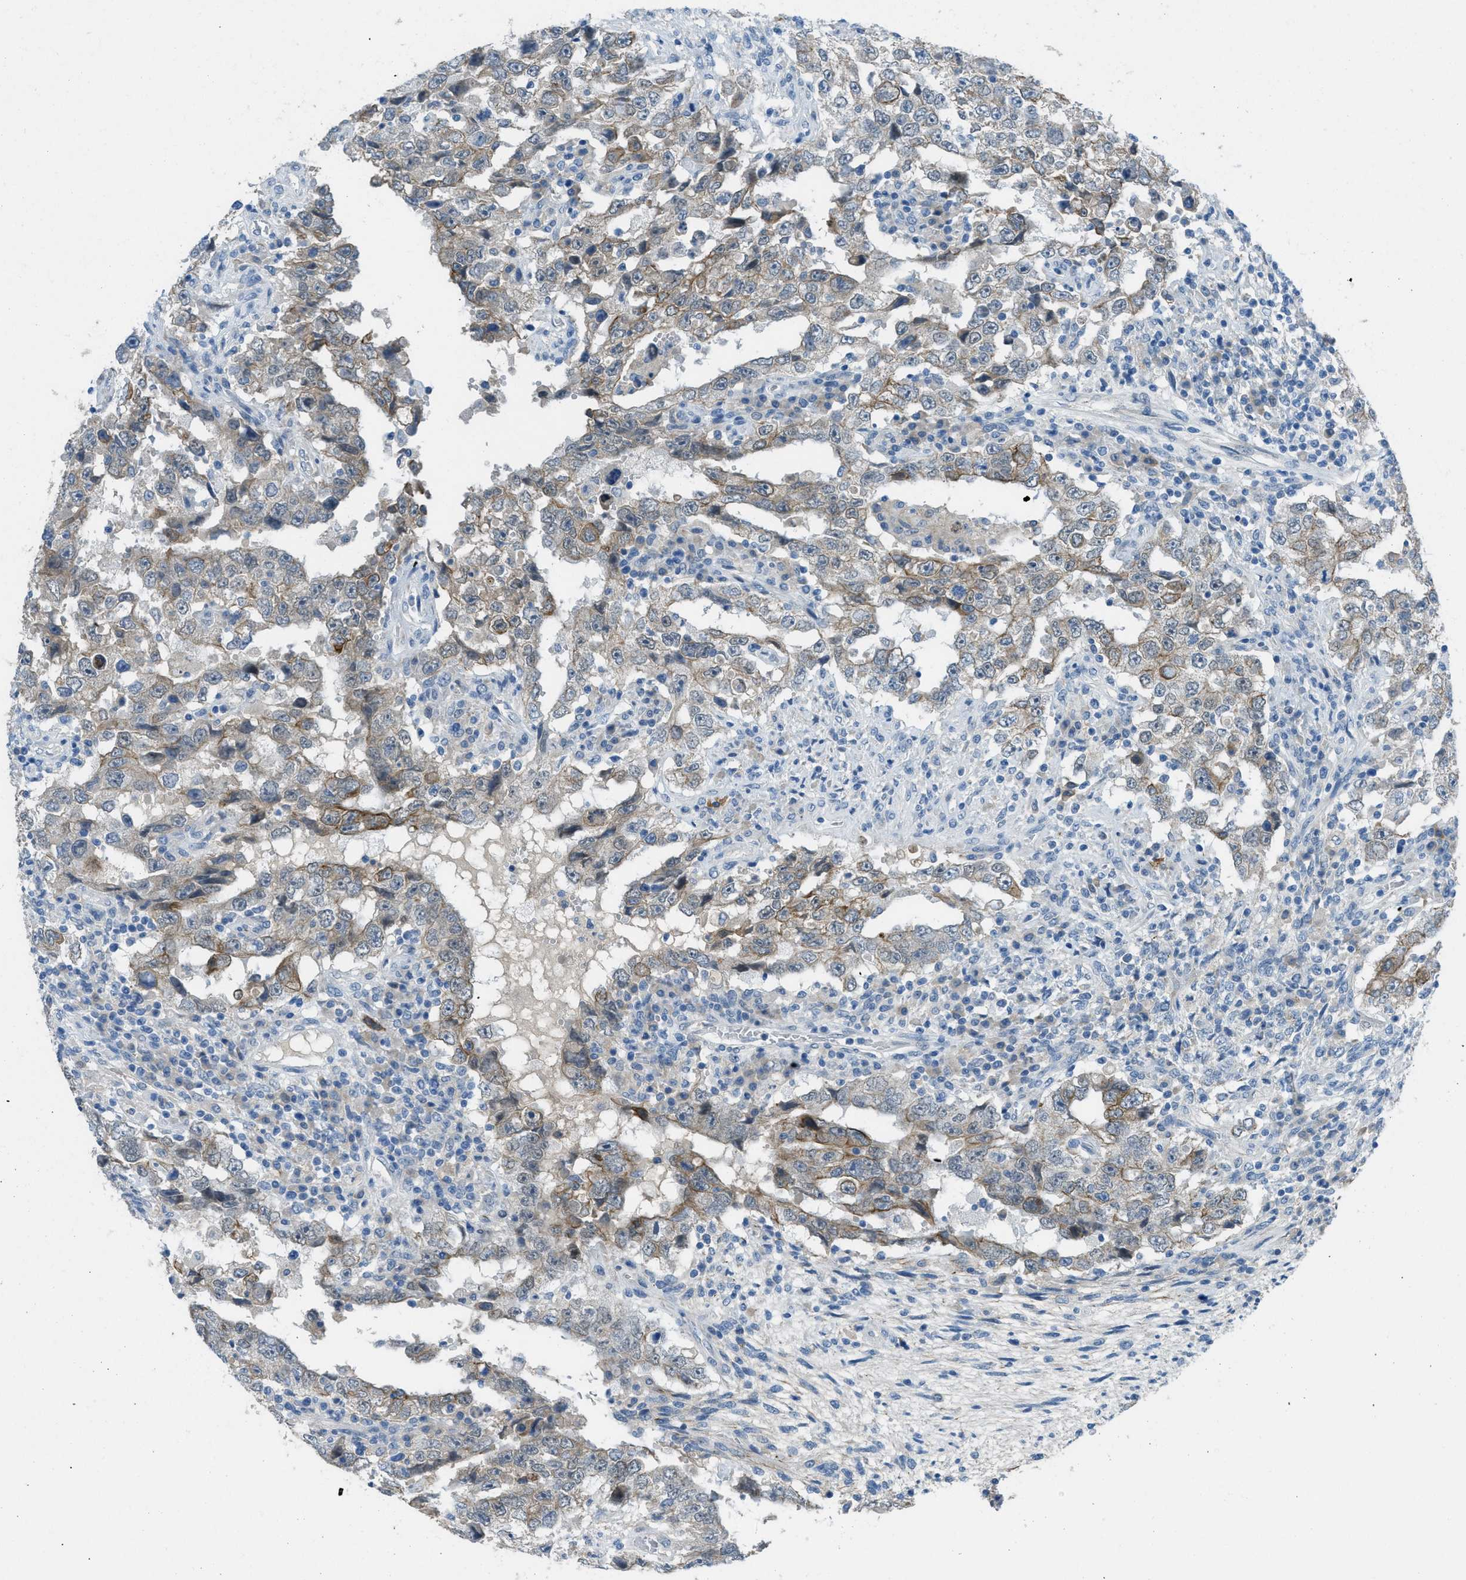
{"staining": {"intensity": "weak", "quantity": "<25%", "location": "cytoplasmic/membranous"}, "tissue": "testis cancer", "cell_type": "Tumor cells", "image_type": "cancer", "snomed": [{"axis": "morphology", "description": "Carcinoma, Embryonal, NOS"}, {"axis": "topography", "description": "Testis"}], "caption": "Immunohistochemistry photomicrograph of human testis cancer stained for a protein (brown), which reveals no expression in tumor cells.", "gene": "KLHL8", "patient": {"sex": "male", "age": 26}}